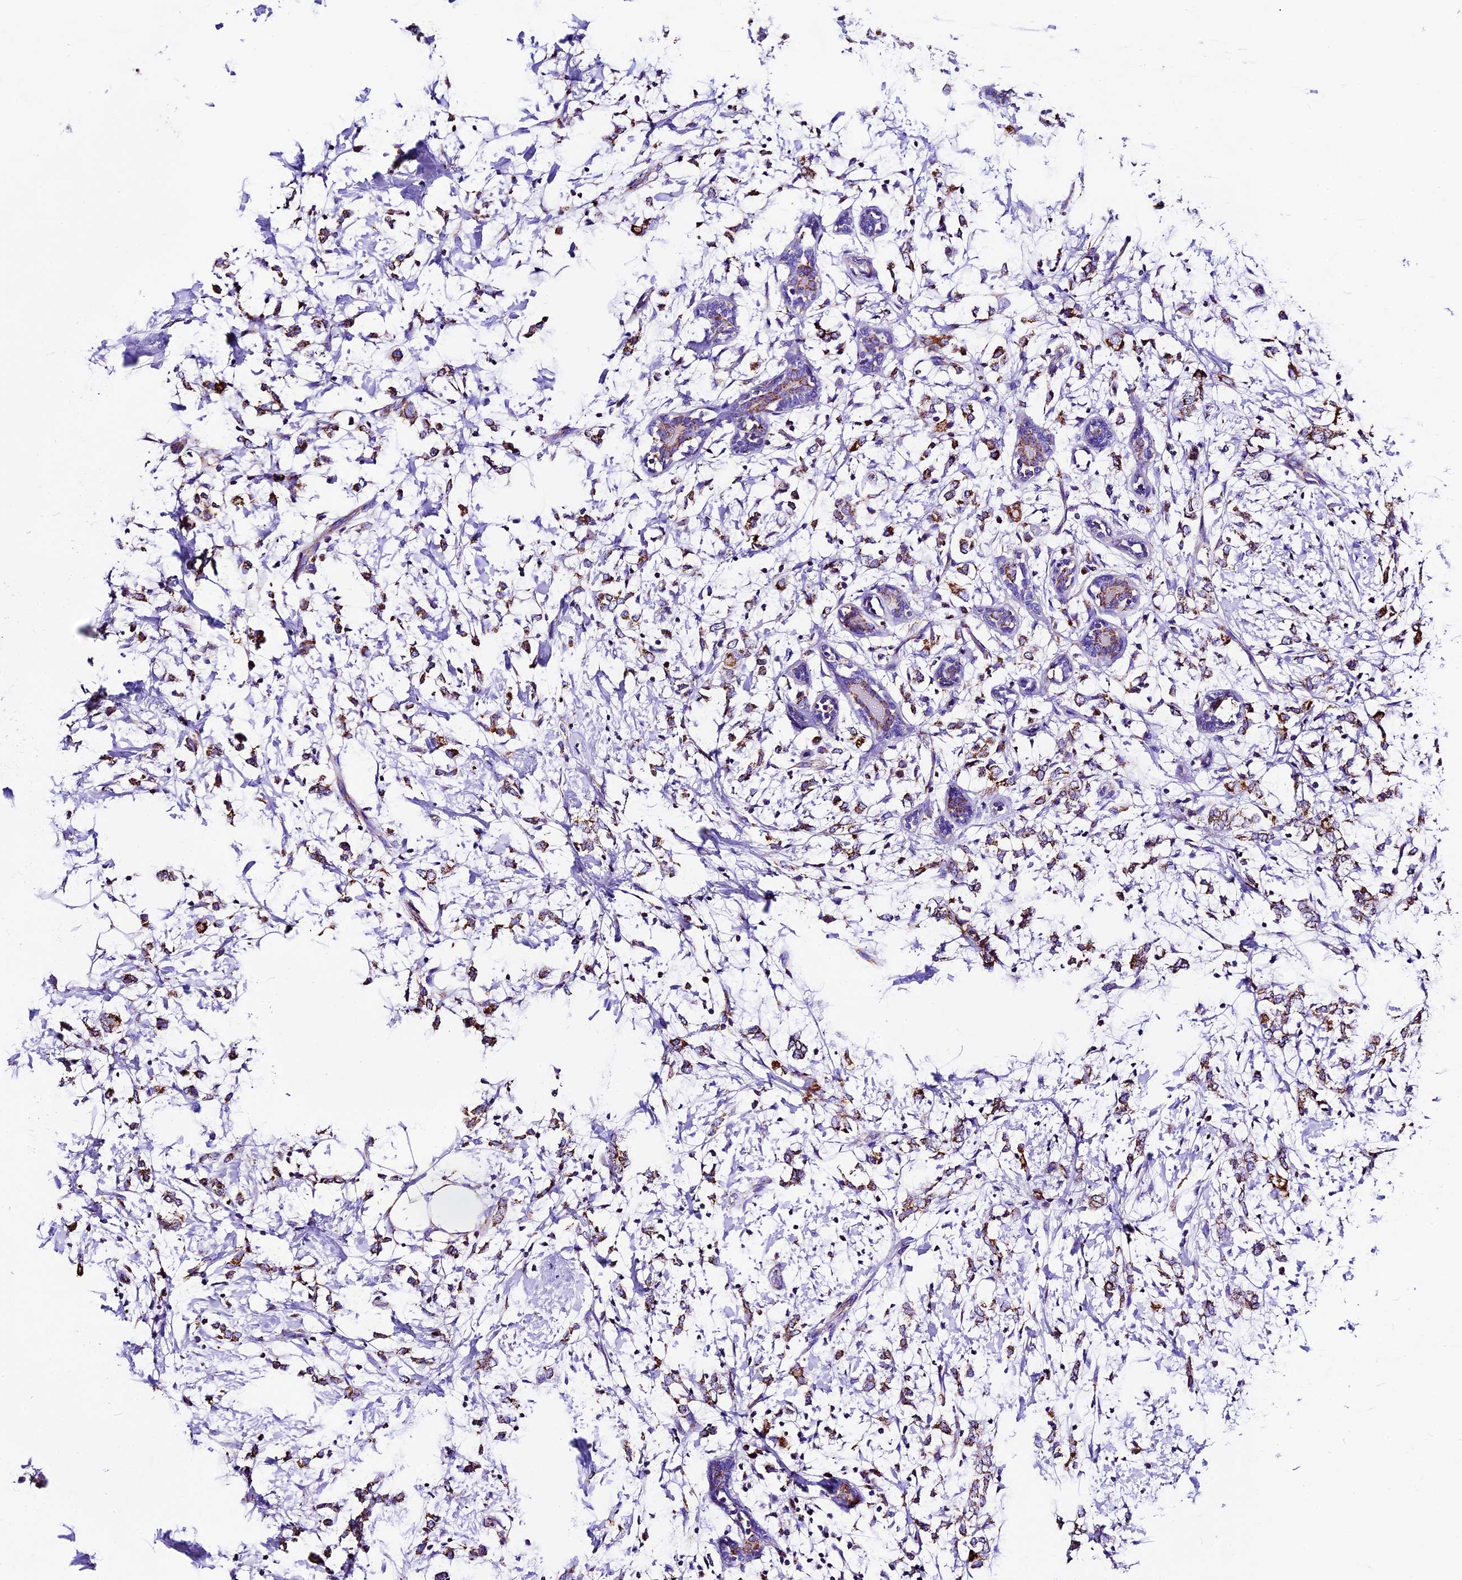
{"staining": {"intensity": "moderate", "quantity": ">75%", "location": "cytoplasmic/membranous"}, "tissue": "breast cancer", "cell_type": "Tumor cells", "image_type": "cancer", "snomed": [{"axis": "morphology", "description": "Normal tissue, NOS"}, {"axis": "morphology", "description": "Lobular carcinoma"}, {"axis": "topography", "description": "Breast"}], "caption": "Human breast cancer stained for a protein (brown) exhibits moderate cytoplasmic/membranous positive expression in about >75% of tumor cells.", "gene": "DCAF5", "patient": {"sex": "female", "age": 47}}